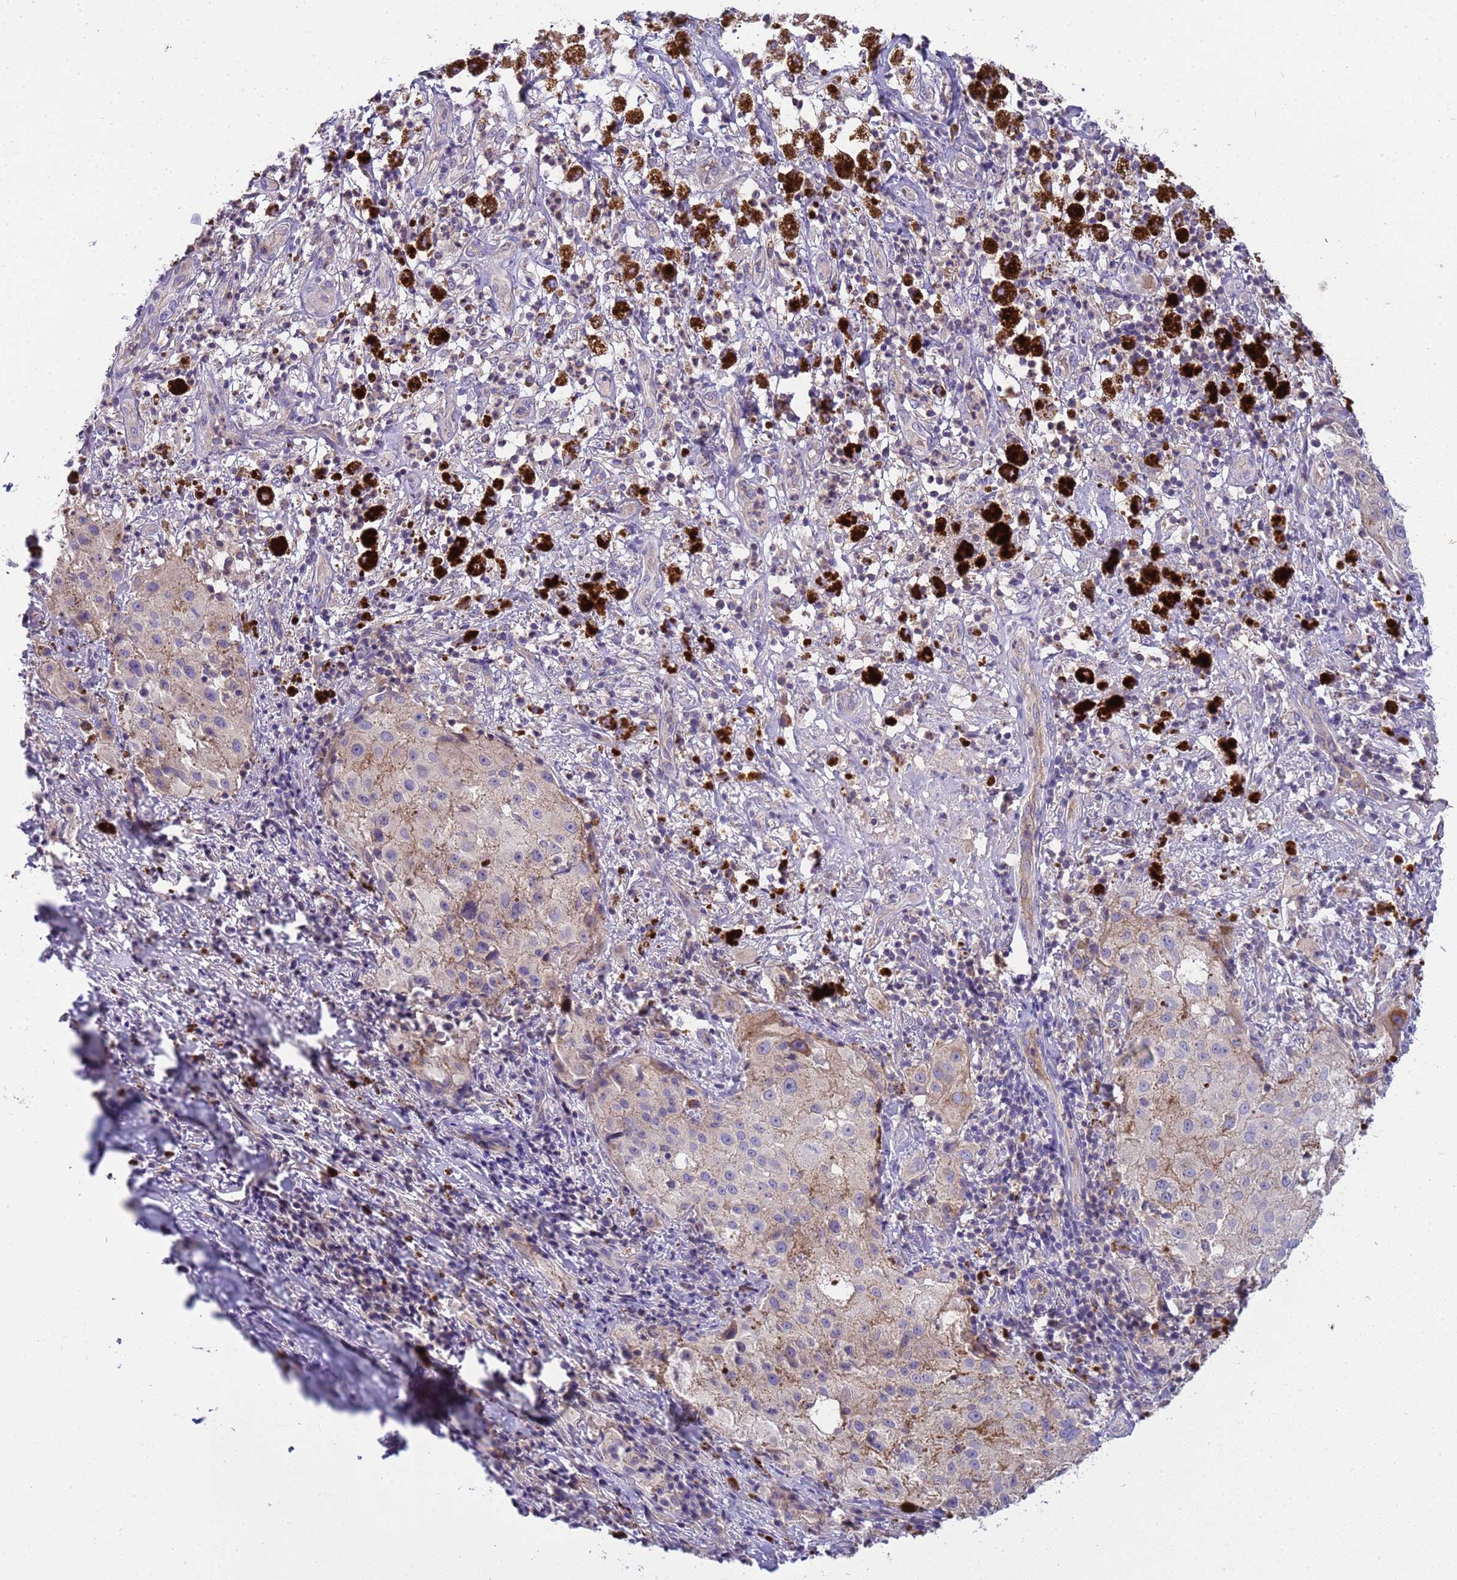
{"staining": {"intensity": "negative", "quantity": "none", "location": "none"}, "tissue": "melanoma", "cell_type": "Tumor cells", "image_type": "cancer", "snomed": [{"axis": "morphology", "description": "Necrosis, NOS"}, {"axis": "morphology", "description": "Malignant melanoma, NOS"}, {"axis": "topography", "description": "Skin"}], "caption": "Immunohistochemical staining of human malignant melanoma shows no significant positivity in tumor cells.", "gene": "PLCXD3", "patient": {"sex": "female", "age": 87}}